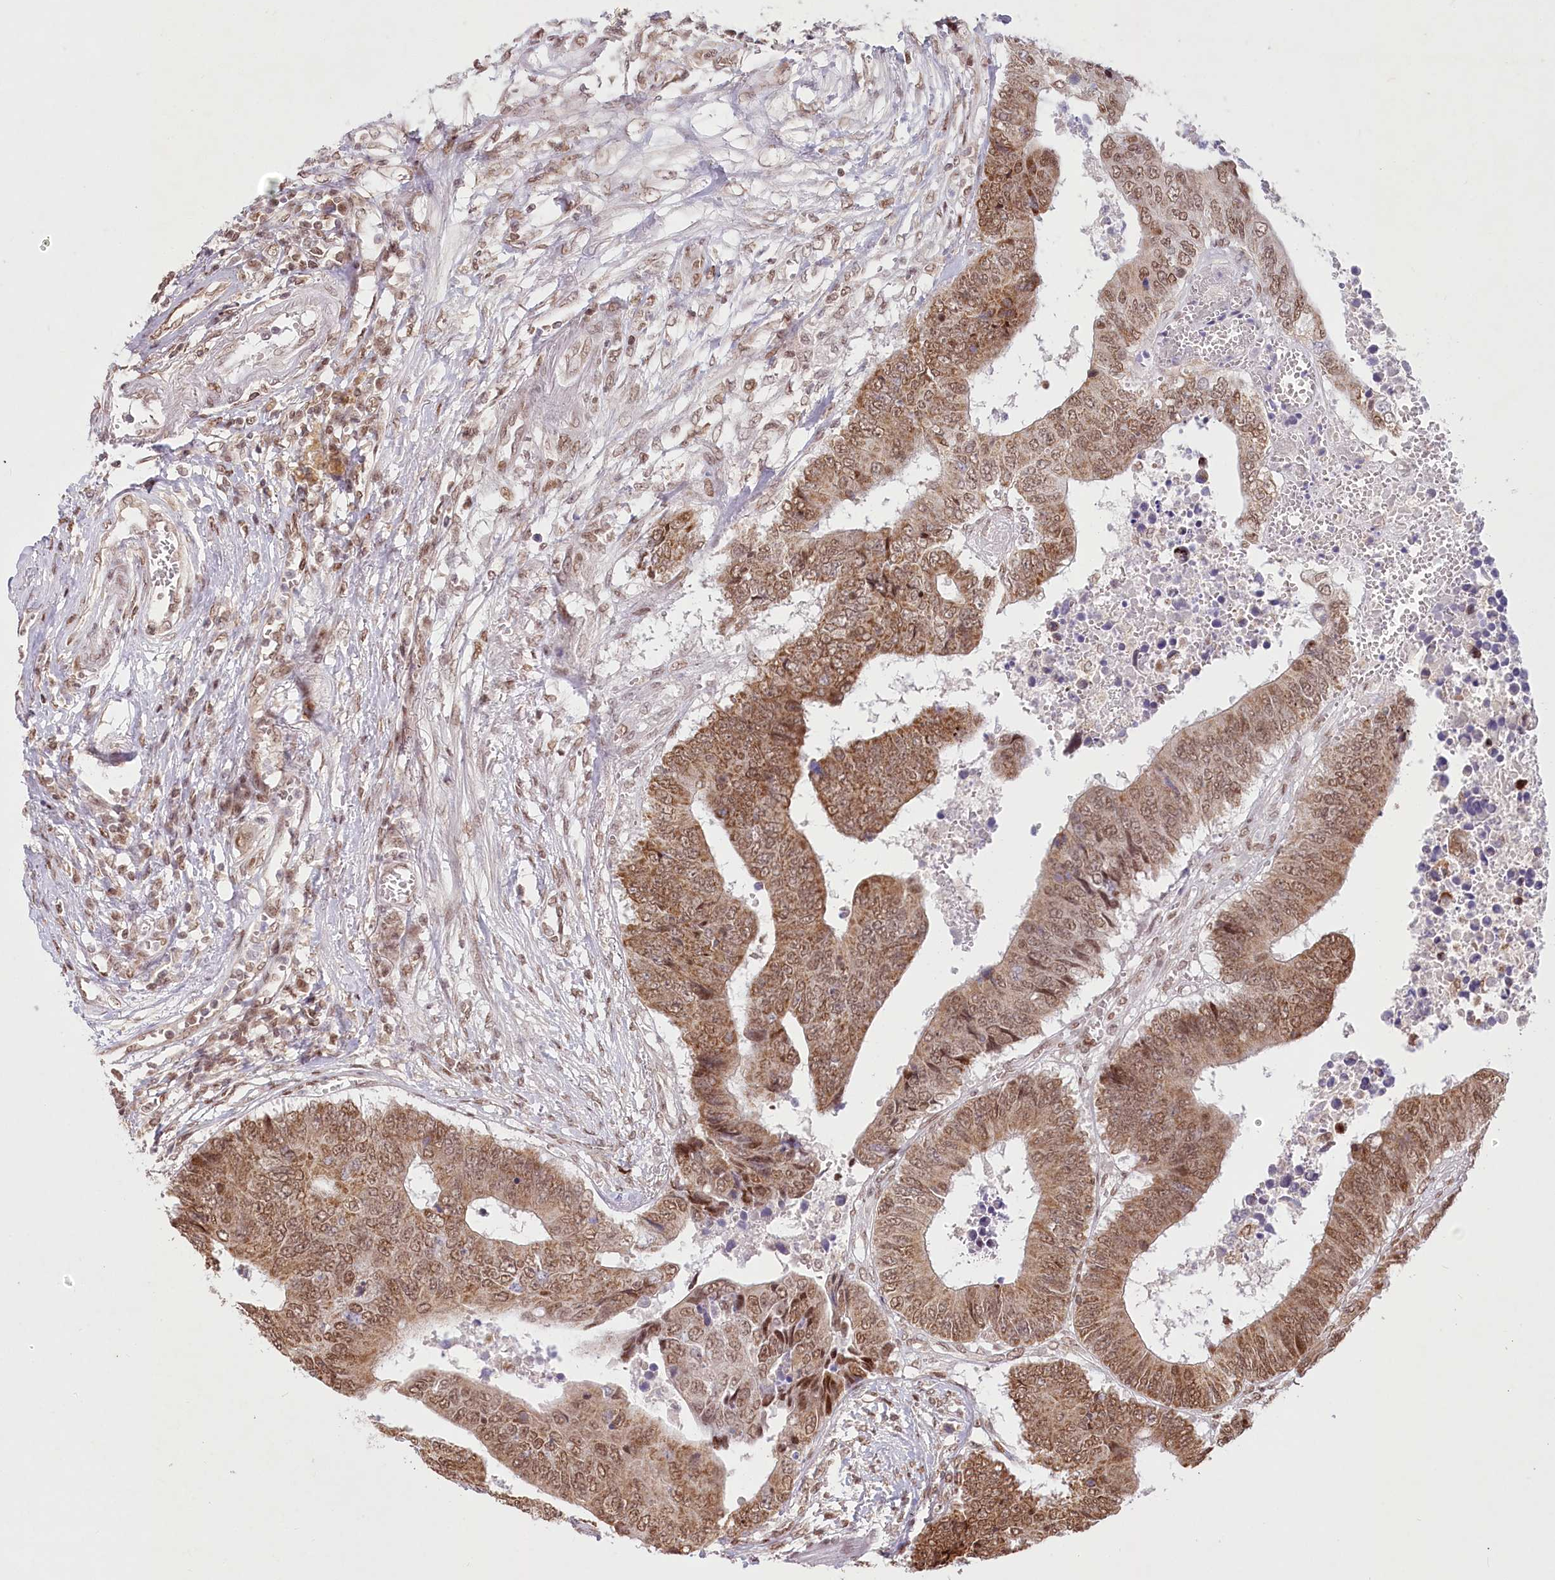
{"staining": {"intensity": "moderate", "quantity": ">75%", "location": "cytoplasmic/membranous,nuclear"}, "tissue": "colorectal cancer", "cell_type": "Tumor cells", "image_type": "cancer", "snomed": [{"axis": "morphology", "description": "Adenocarcinoma, NOS"}, {"axis": "topography", "description": "Rectum"}], "caption": "An IHC micrograph of tumor tissue is shown. Protein staining in brown labels moderate cytoplasmic/membranous and nuclear positivity in adenocarcinoma (colorectal) within tumor cells.", "gene": "PYURF", "patient": {"sex": "male", "age": 84}}